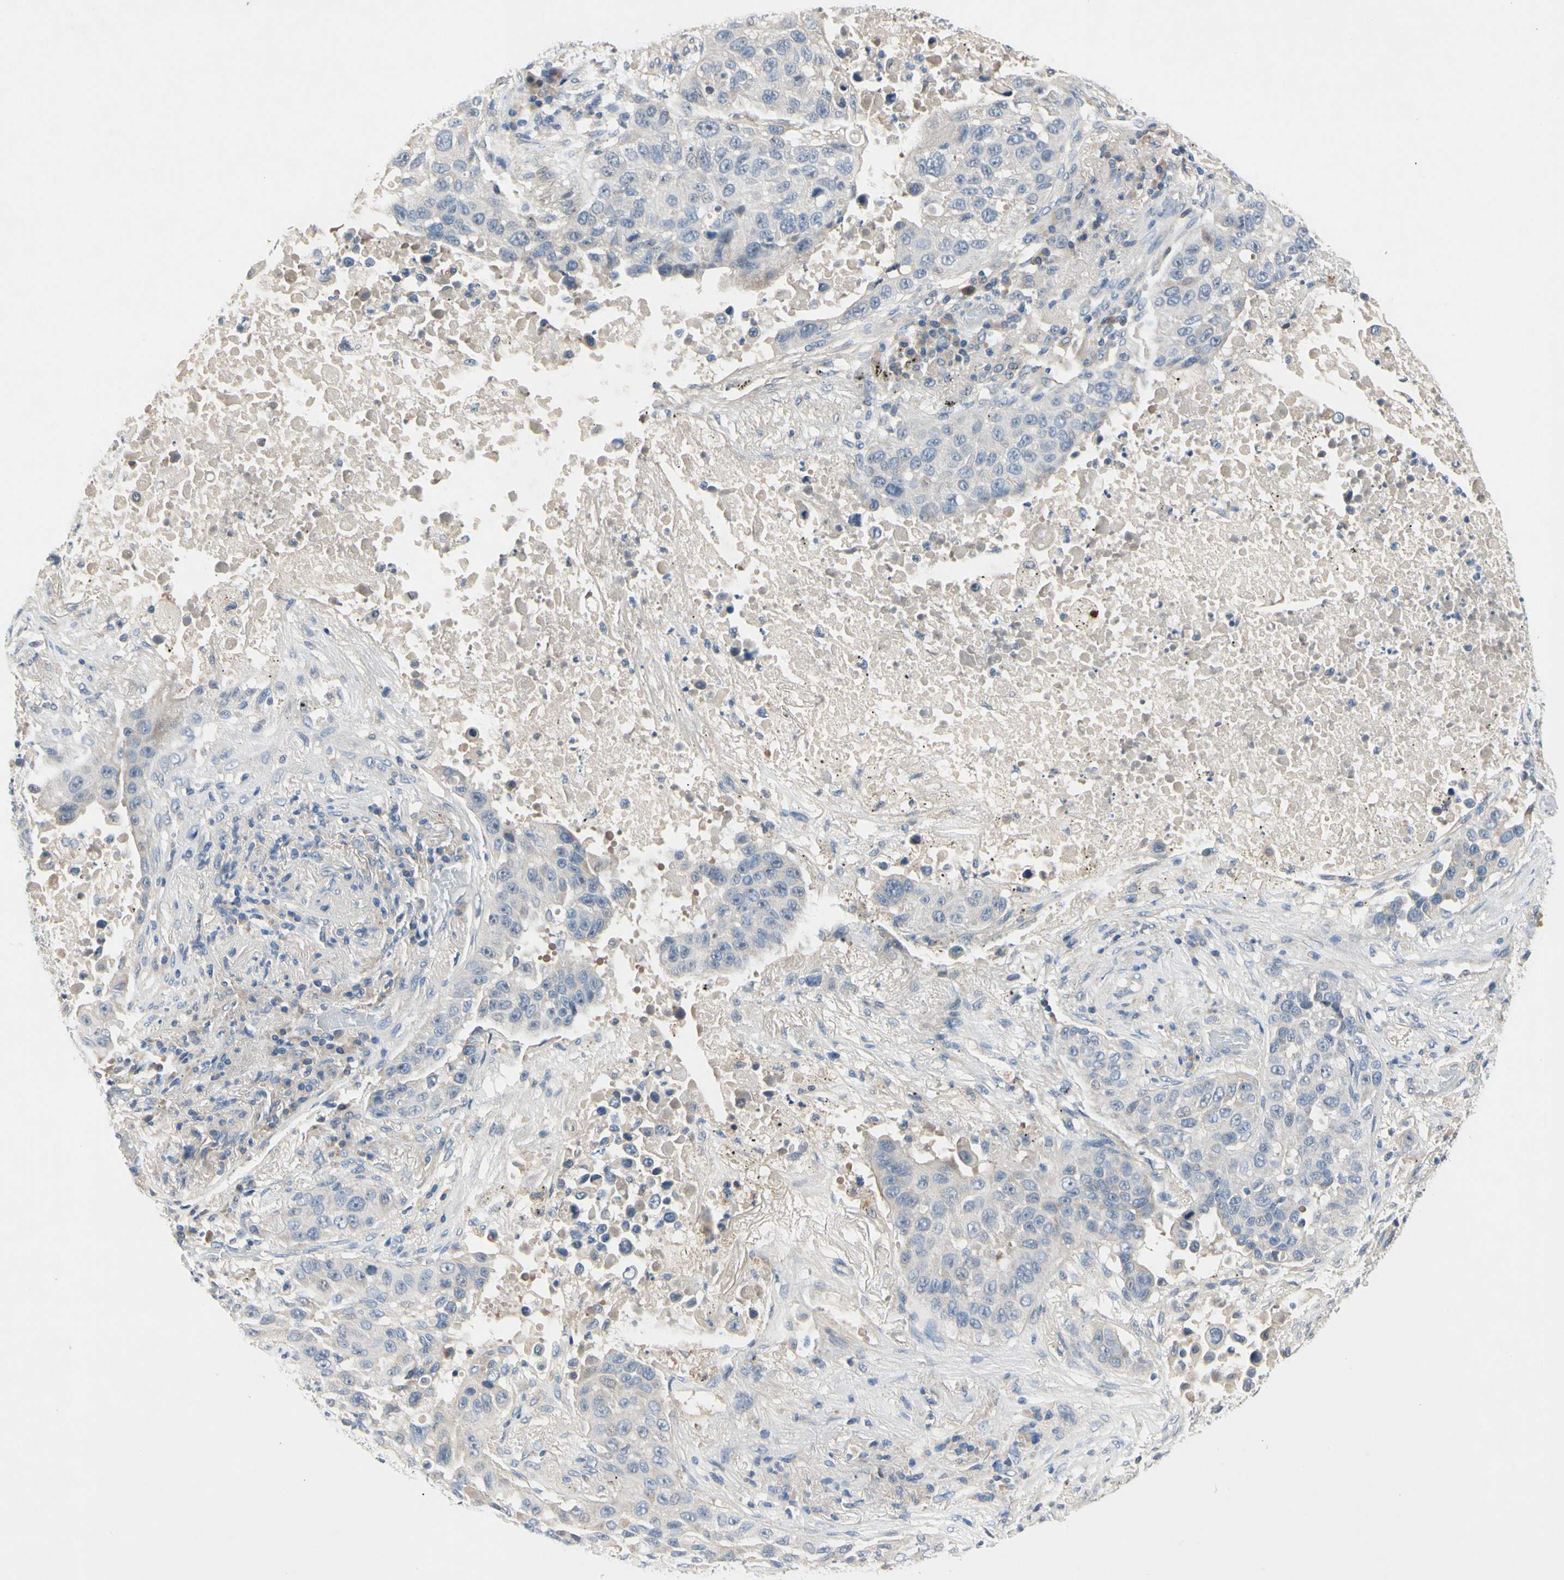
{"staining": {"intensity": "negative", "quantity": "none", "location": "none"}, "tissue": "lung cancer", "cell_type": "Tumor cells", "image_type": "cancer", "snomed": [{"axis": "morphology", "description": "Squamous cell carcinoma, NOS"}, {"axis": "topography", "description": "Lung"}], "caption": "Immunohistochemistry (IHC) of human lung cancer (squamous cell carcinoma) exhibits no staining in tumor cells. Nuclei are stained in blue.", "gene": "GAS6", "patient": {"sex": "male", "age": 57}}